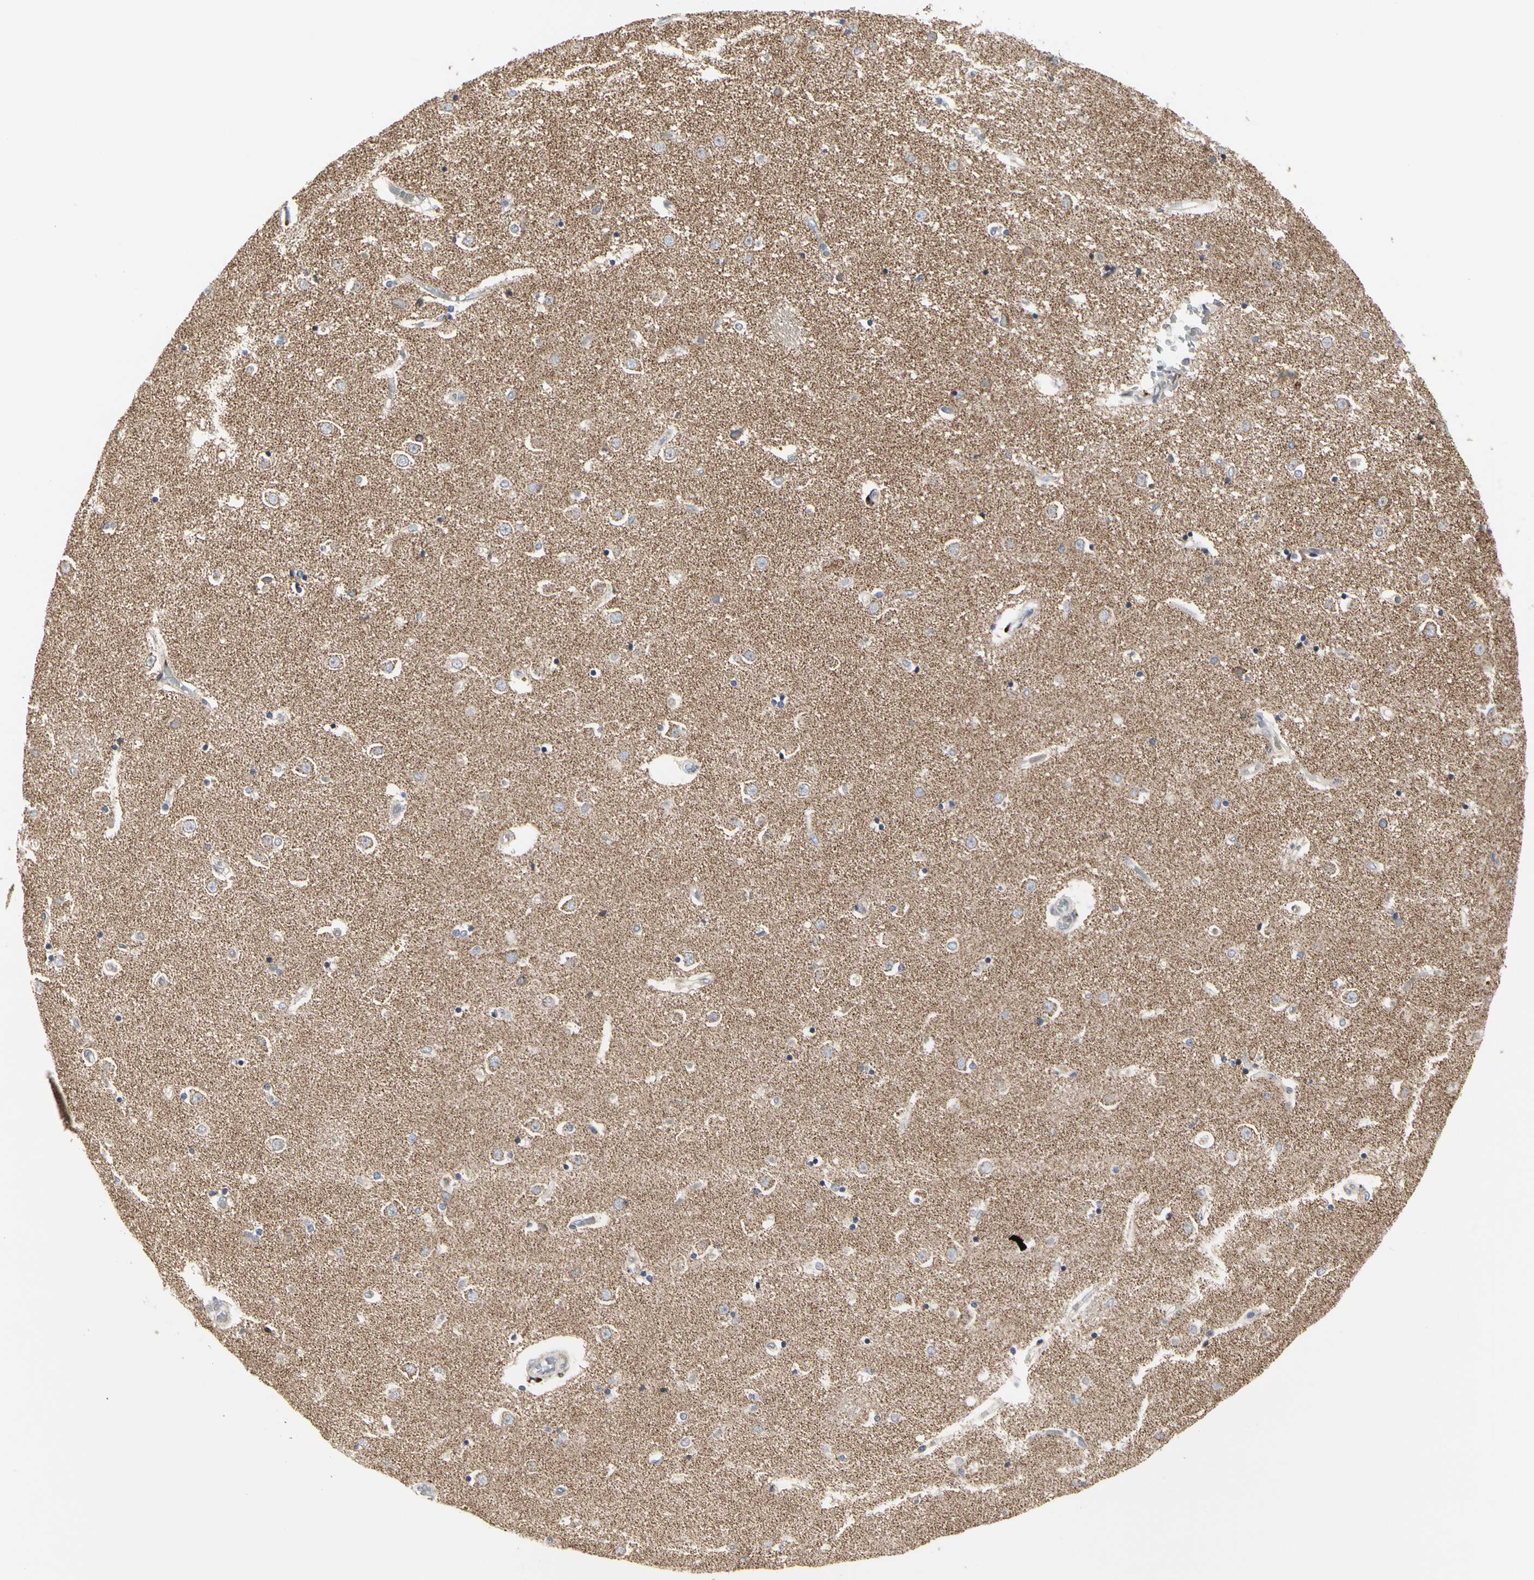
{"staining": {"intensity": "negative", "quantity": "none", "location": "none"}, "tissue": "caudate", "cell_type": "Glial cells", "image_type": "normal", "snomed": [{"axis": "morphology", "description": "Normal tissue, NOS"}, {"axis": "topography", "description": "Lateral ventricle wall"}], "caption": "An immunohistochemistry micrograph of unremarkable caudate is shown. There is no staining in glial cells of caudate.", "gene": "TSKU", "patient": {"sex": "female", "age": 54}}